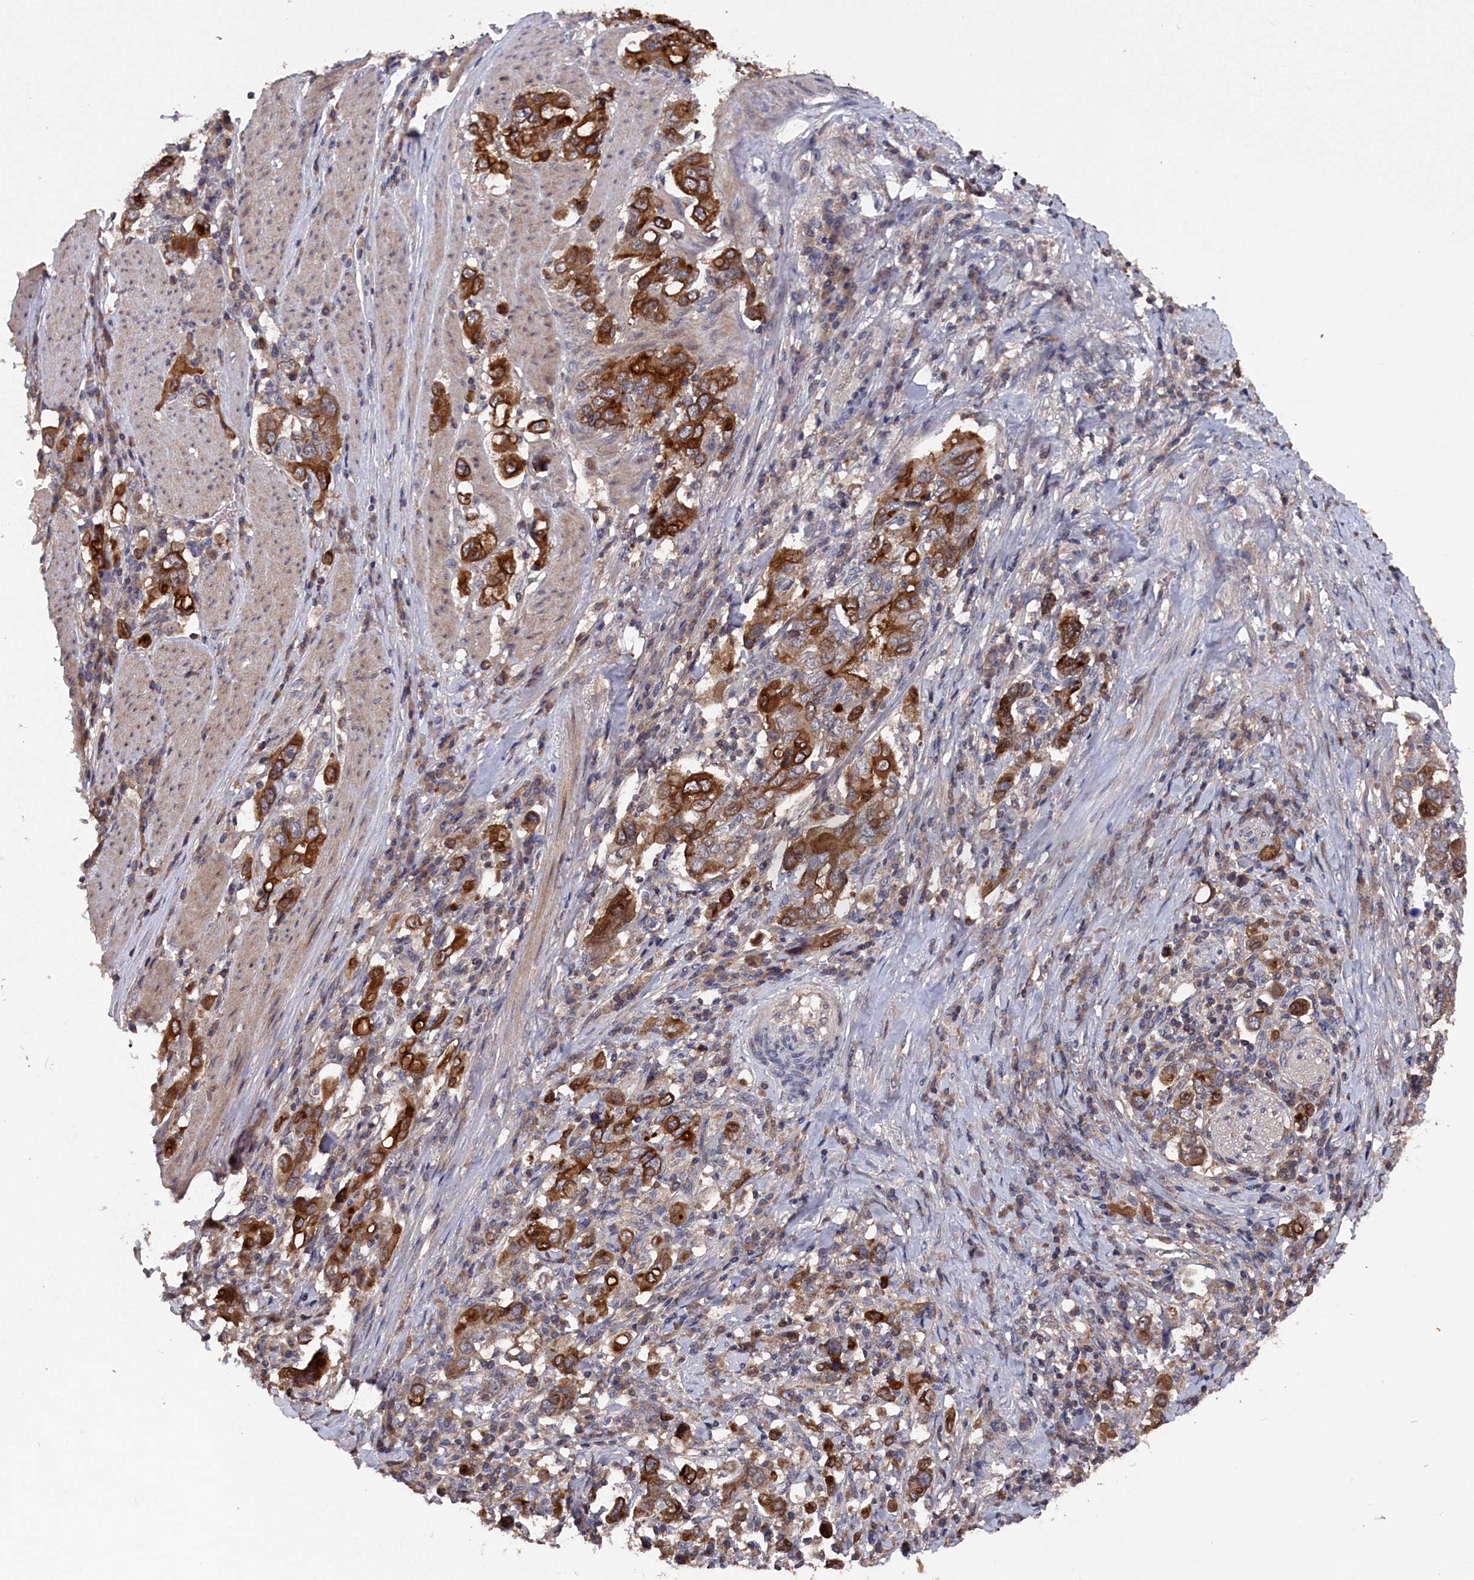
{"staining": {"intensity": "strong", "quantity": "25%-75%", "location": "cytoplasmic/membranous"}, "tissue": "stomach cancer", "cell_type": "Tumor cells", "image_type": "cancer", "snomed": [{"axis": "morphology", "description": "Adenocarcinoma, NOS"}, {"axis": "topography", "description": "Stomach, upper"}, {"axis": "topography", "description": "Stomach"}], "caption": "Stomach cancer stained for a protein (brown) shows strong cytoplasmic/membranous positive staining in approximately 25%-75% of tumor cells.", "gene": "TMC5", "patient": {"sex": "male", "age": 62}}